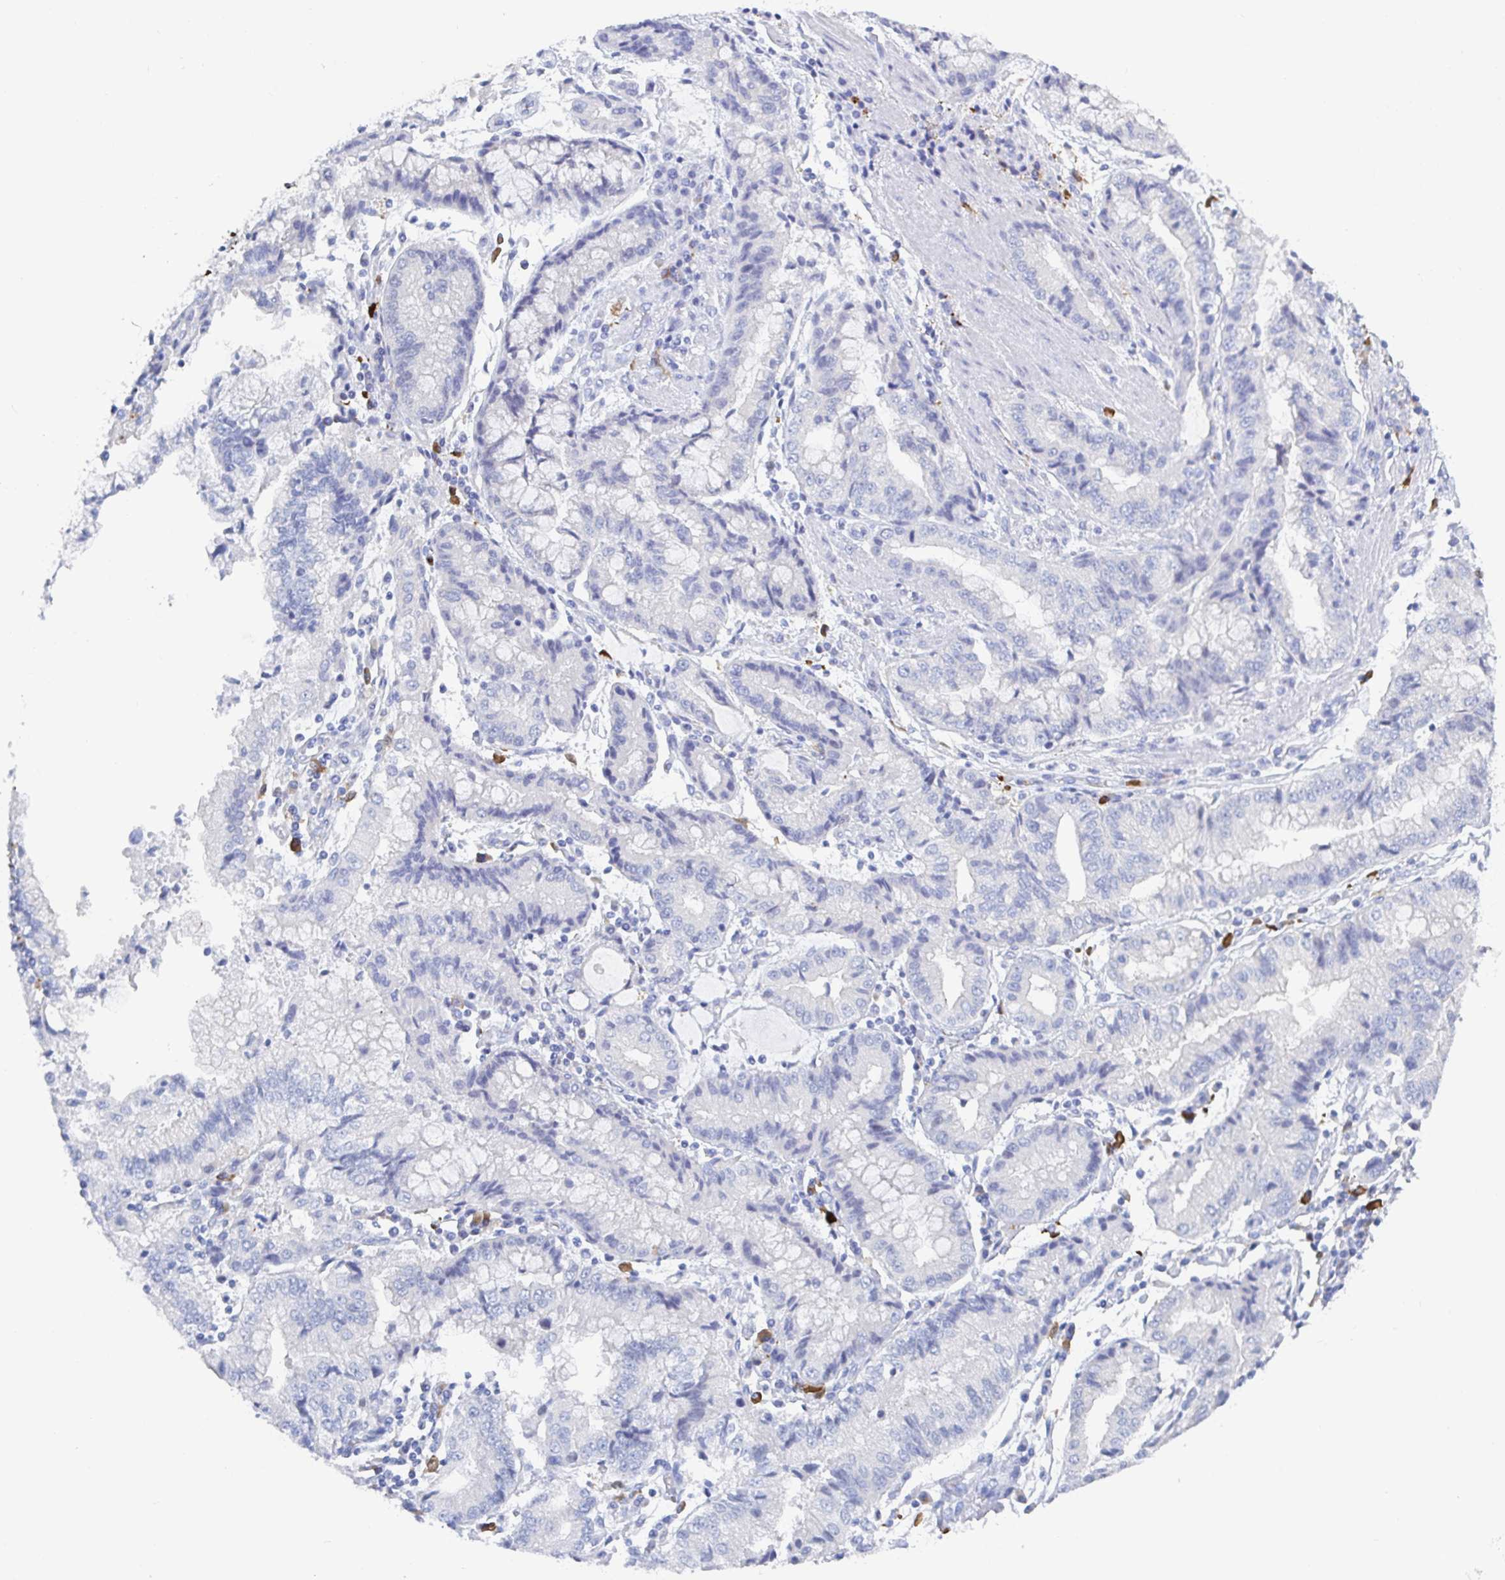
{"staining": {"intensity": "negative", "quantity": "none", "location": "none"}, "tissue": "stomach cancer", "cell_type": "Tumor cells", "image_type": "cancer", "snomed": [{"axis": "morphology", "description": "Adenocarcinoma, NOS"}, {"axis": "topography", "description": "Stomach, upper"}], "caption": "High power microscopy histopathology image of an immunohistochemistry (IHC) micrograph of stomach cancer, revealing no significant staining in tumor cells.", "gene": "OR2A4", "patient": {"sex": "female", "age": 74}}